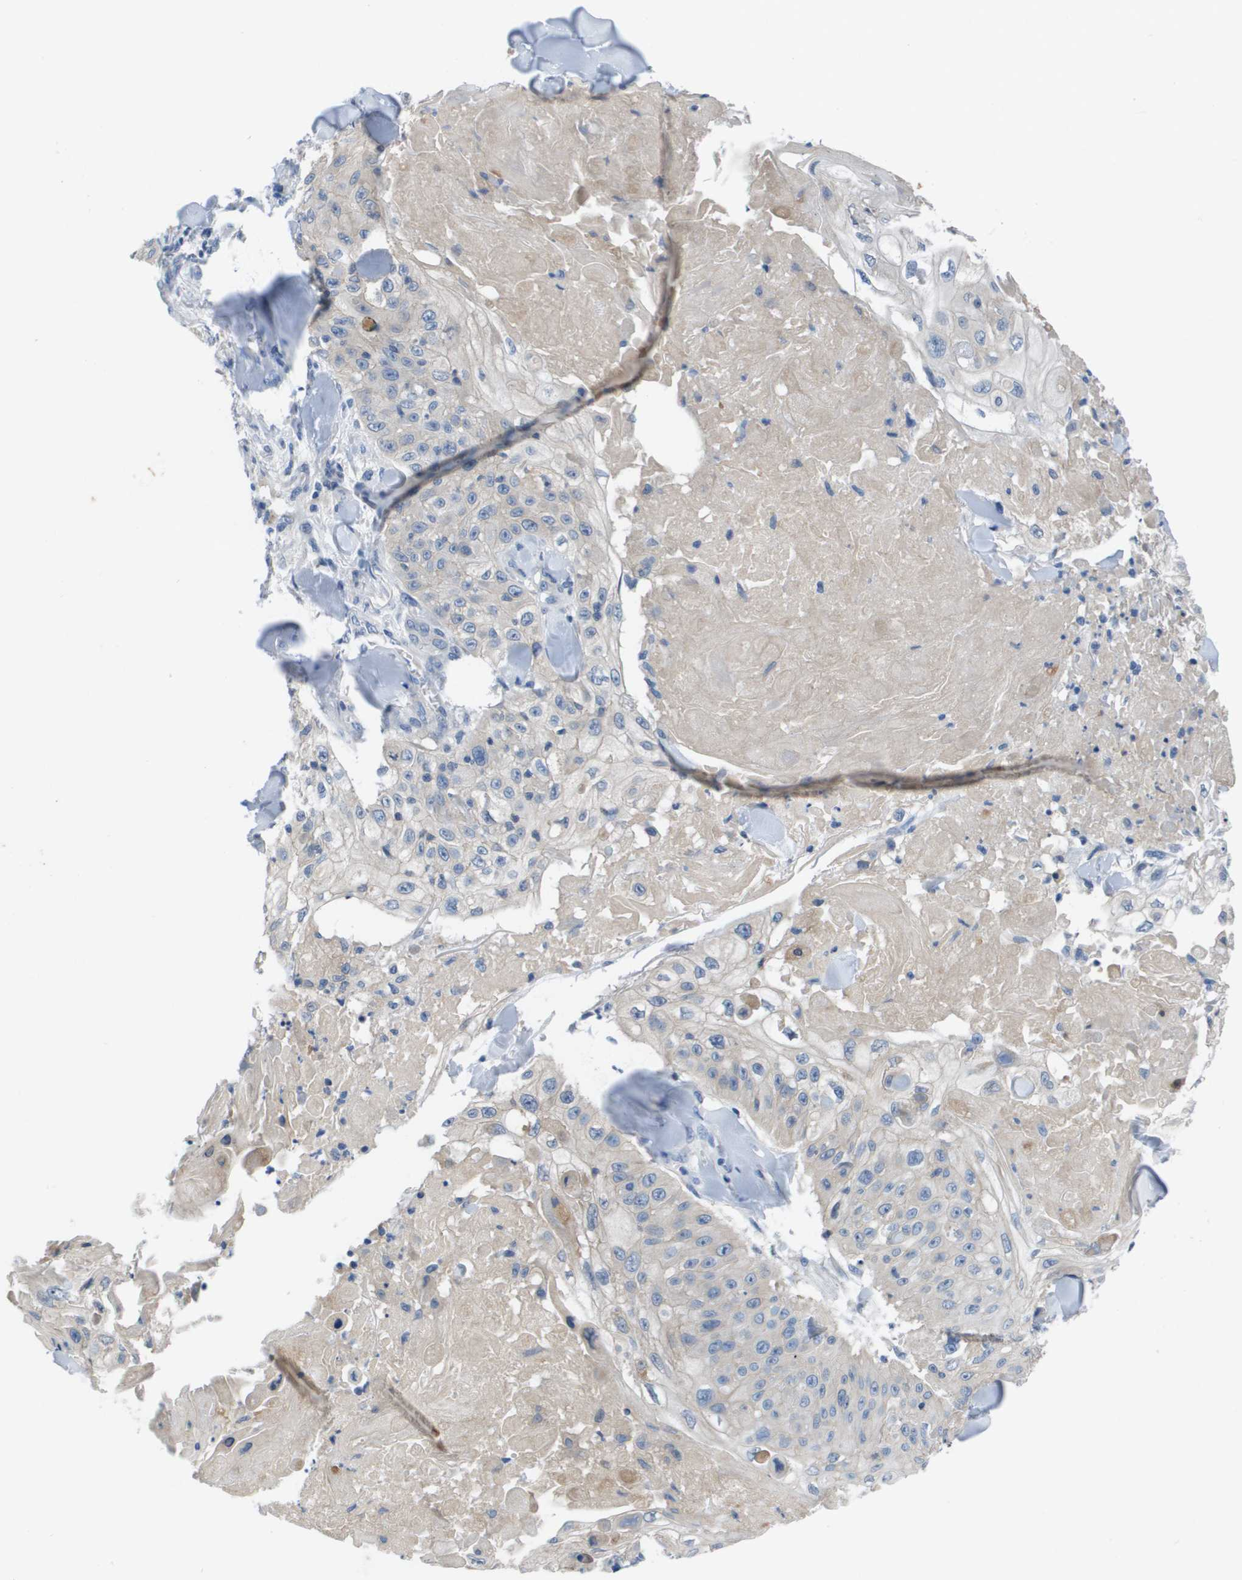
{"staining": {"intensity": "negative", "quantity": "none", "location": "none"}, "tissue": "skin cancer", "cell_type": "Tumor cells", "image_type": "cancer", "snomed": [{"axis": "morphology", "description": "Squamous cell carcinoma, NOS"}, {"axis": "topography", "description": "Skin"}], "caption": "DAB immunohistochemical staining of skin cancer (squamous cell carcinoma) displays no significant expression in tumor cells.", "gene": "NCS1", "patient": {"sex": "male", "age": 86}}